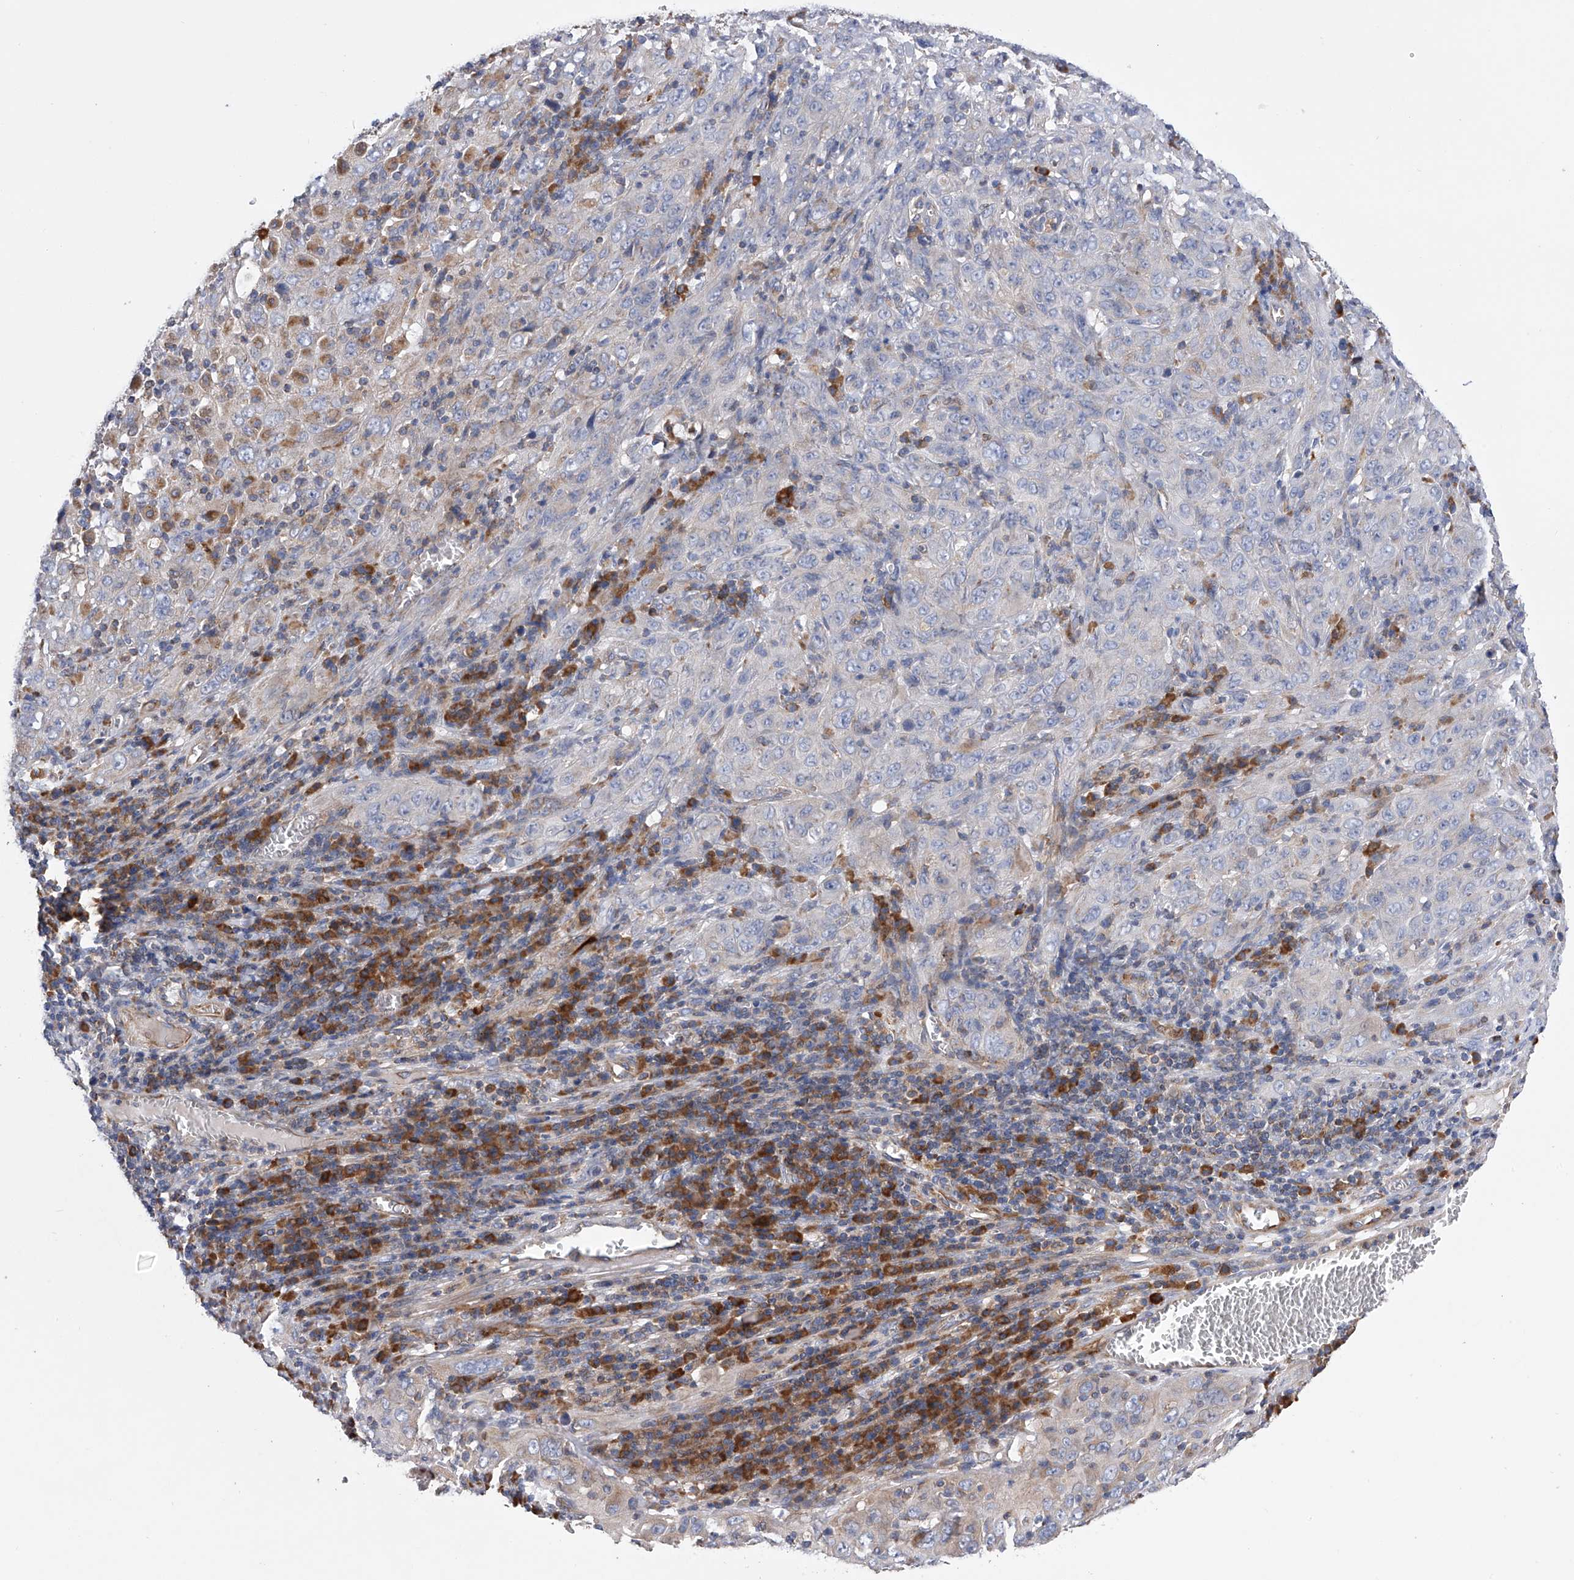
{"staining": {"intensity": "negative", "quantity": "none", "location": "none"}, "tissue": "cervical cancer", "cell_type": "Tumor cells", "image_type": "cancer", "snomed": [{"axis": "morphology", "description": "Squamous cell carcinoma, NOS"}, {"axis": "topography", "description": "Cervix"}], "caption": "High magnification brightfield microscopy of squamous cell carcinoma (cervical) stained with DAB (3,3'-diaminobenzidine) (brown) and counterstained with hematoxylin (blue): tumor cells show no significant positivity. (DAB (3,3'-diaminobenzidine) IHC with hematoxylin counter stain).", "gene": "MLYCD", "patient": {"sex": "female", "age": 46}}